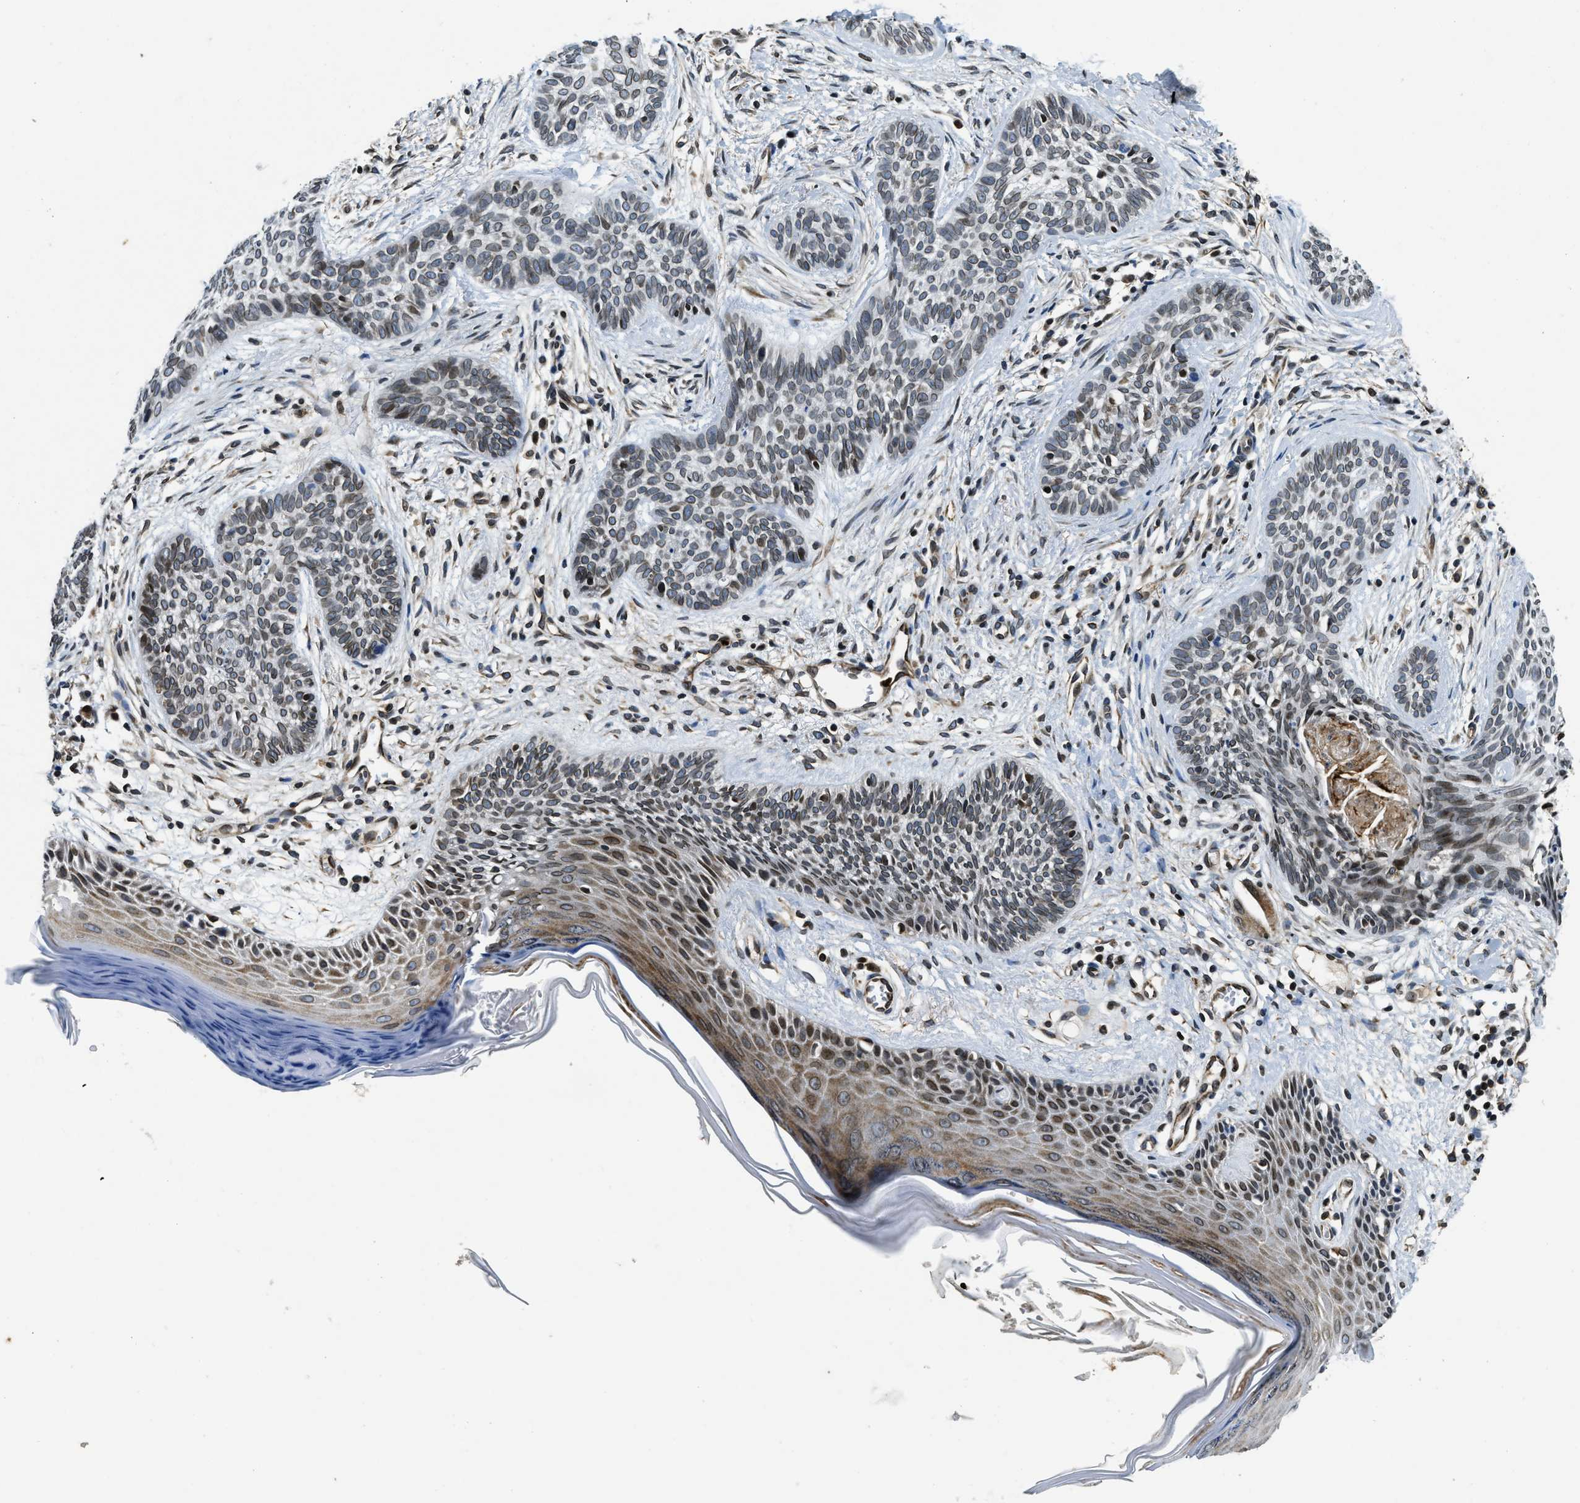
{"staining": {"intensity": "weak", "quantity": ">75%", "location": "cytoplasmic/membranous,nuclear"}, "tissue": "skin cancer", "cell_type": "Tumor cells", "image_type": "cancer", "snomed": [{"axis": "morphology", "description": "Basal cell carcinoma"}, {"axis": "topography", "description": "Skin"}], "caption": "The immunohistochemical stain labels weak cytoplasmic/membranous and nuclear positivity in tumor cells of skin cancer tissue.", "gene": "ZC3HC1", "patient": {"sex": "female", "age": 59}}